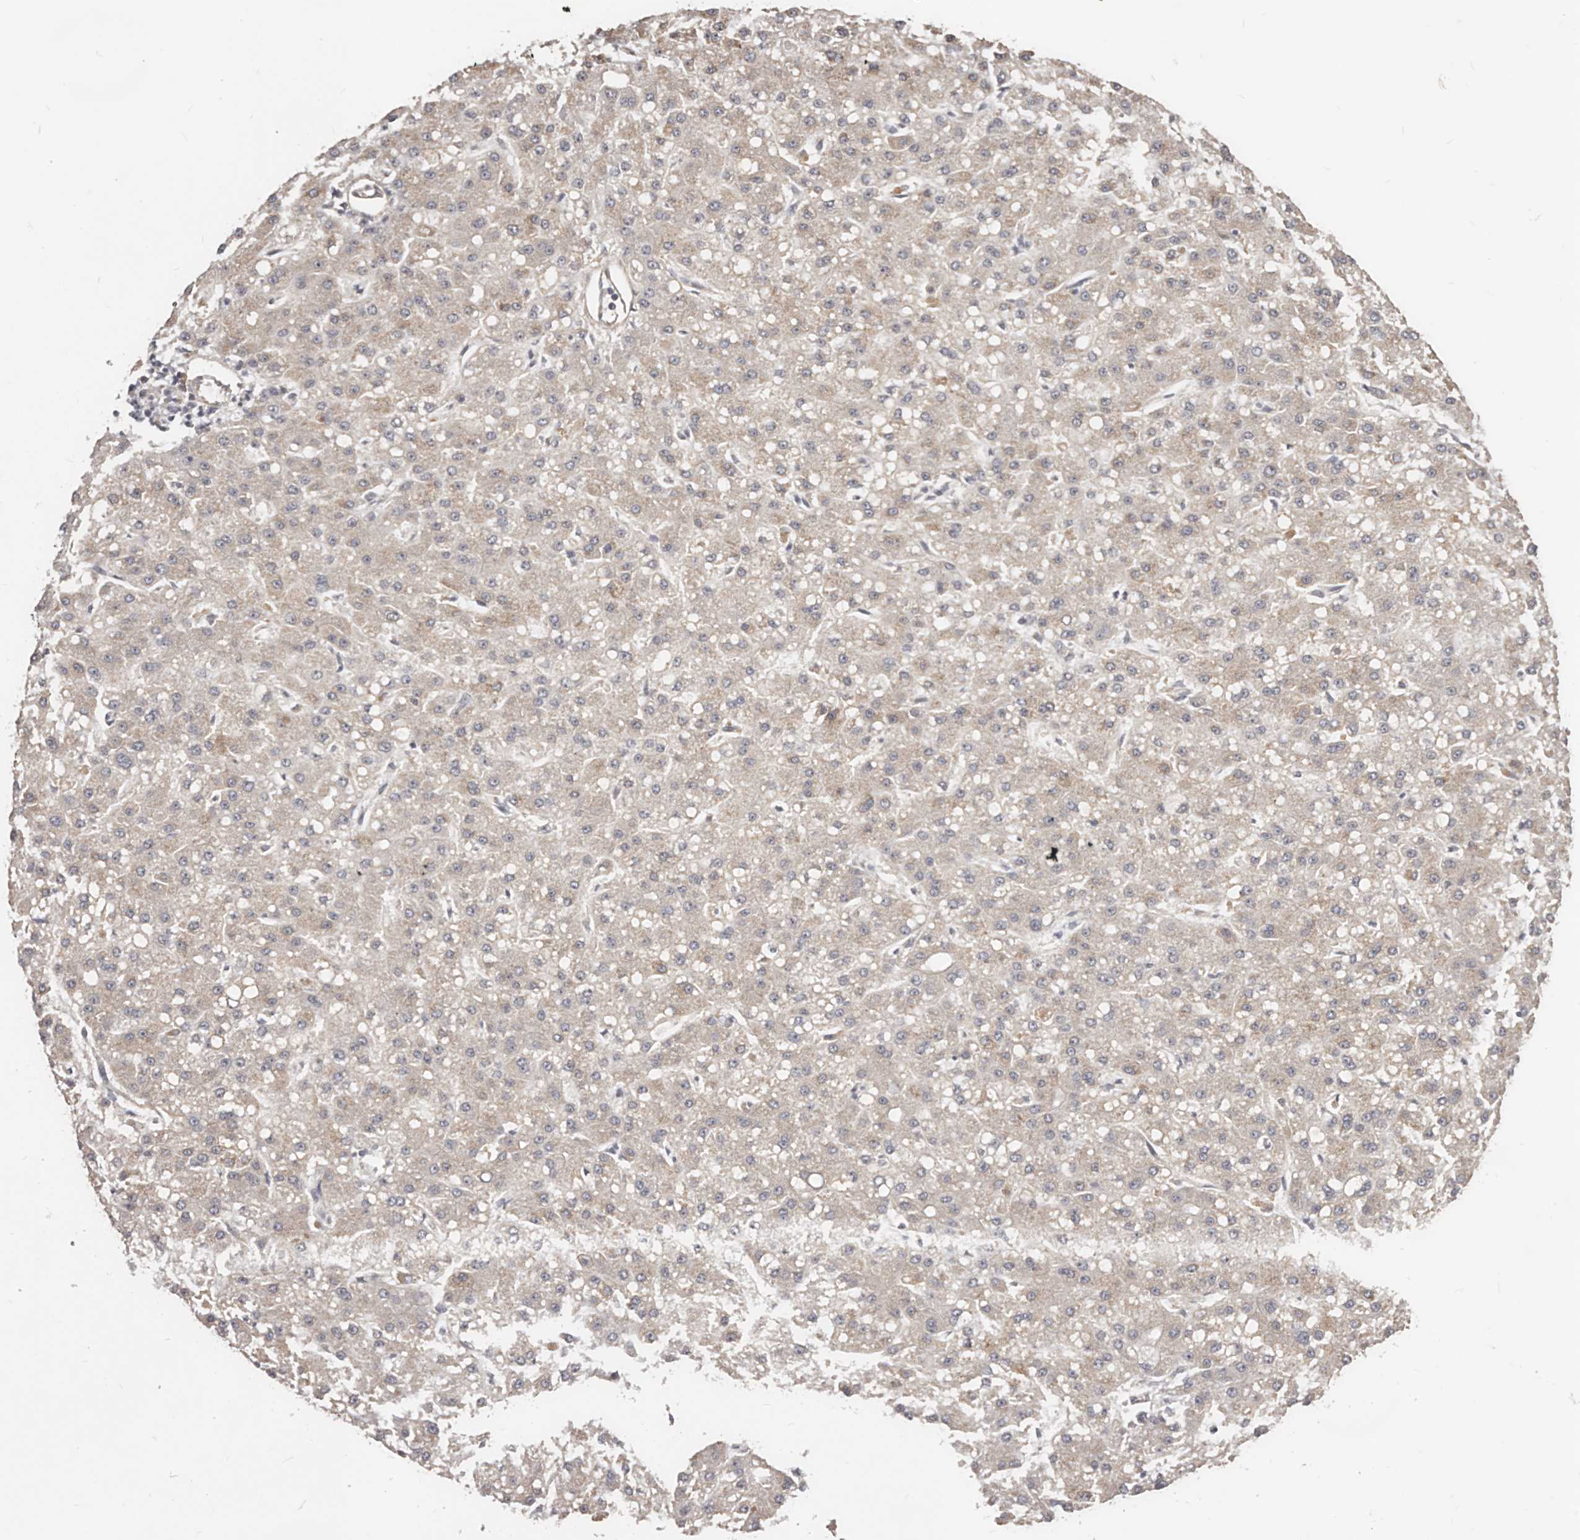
{"staining": {"intensity": "negative", "quantity": "none", "location": "none"}, "tissue": "liver cancer", "cell_type": "Tumor cells", "image_type": "cancer", "snomed": [{"axis": "morphology", "description": "Carcinoma, Hepatocellular, NOS"}, {"axis": "topography", "description": "Liver"}], "caption": "Tumor cells are negative for protein expression in human hepatocellular carcinoma (liver).", "gene": "DMRT2", "patient": {"sex": "male", "age": 67}}